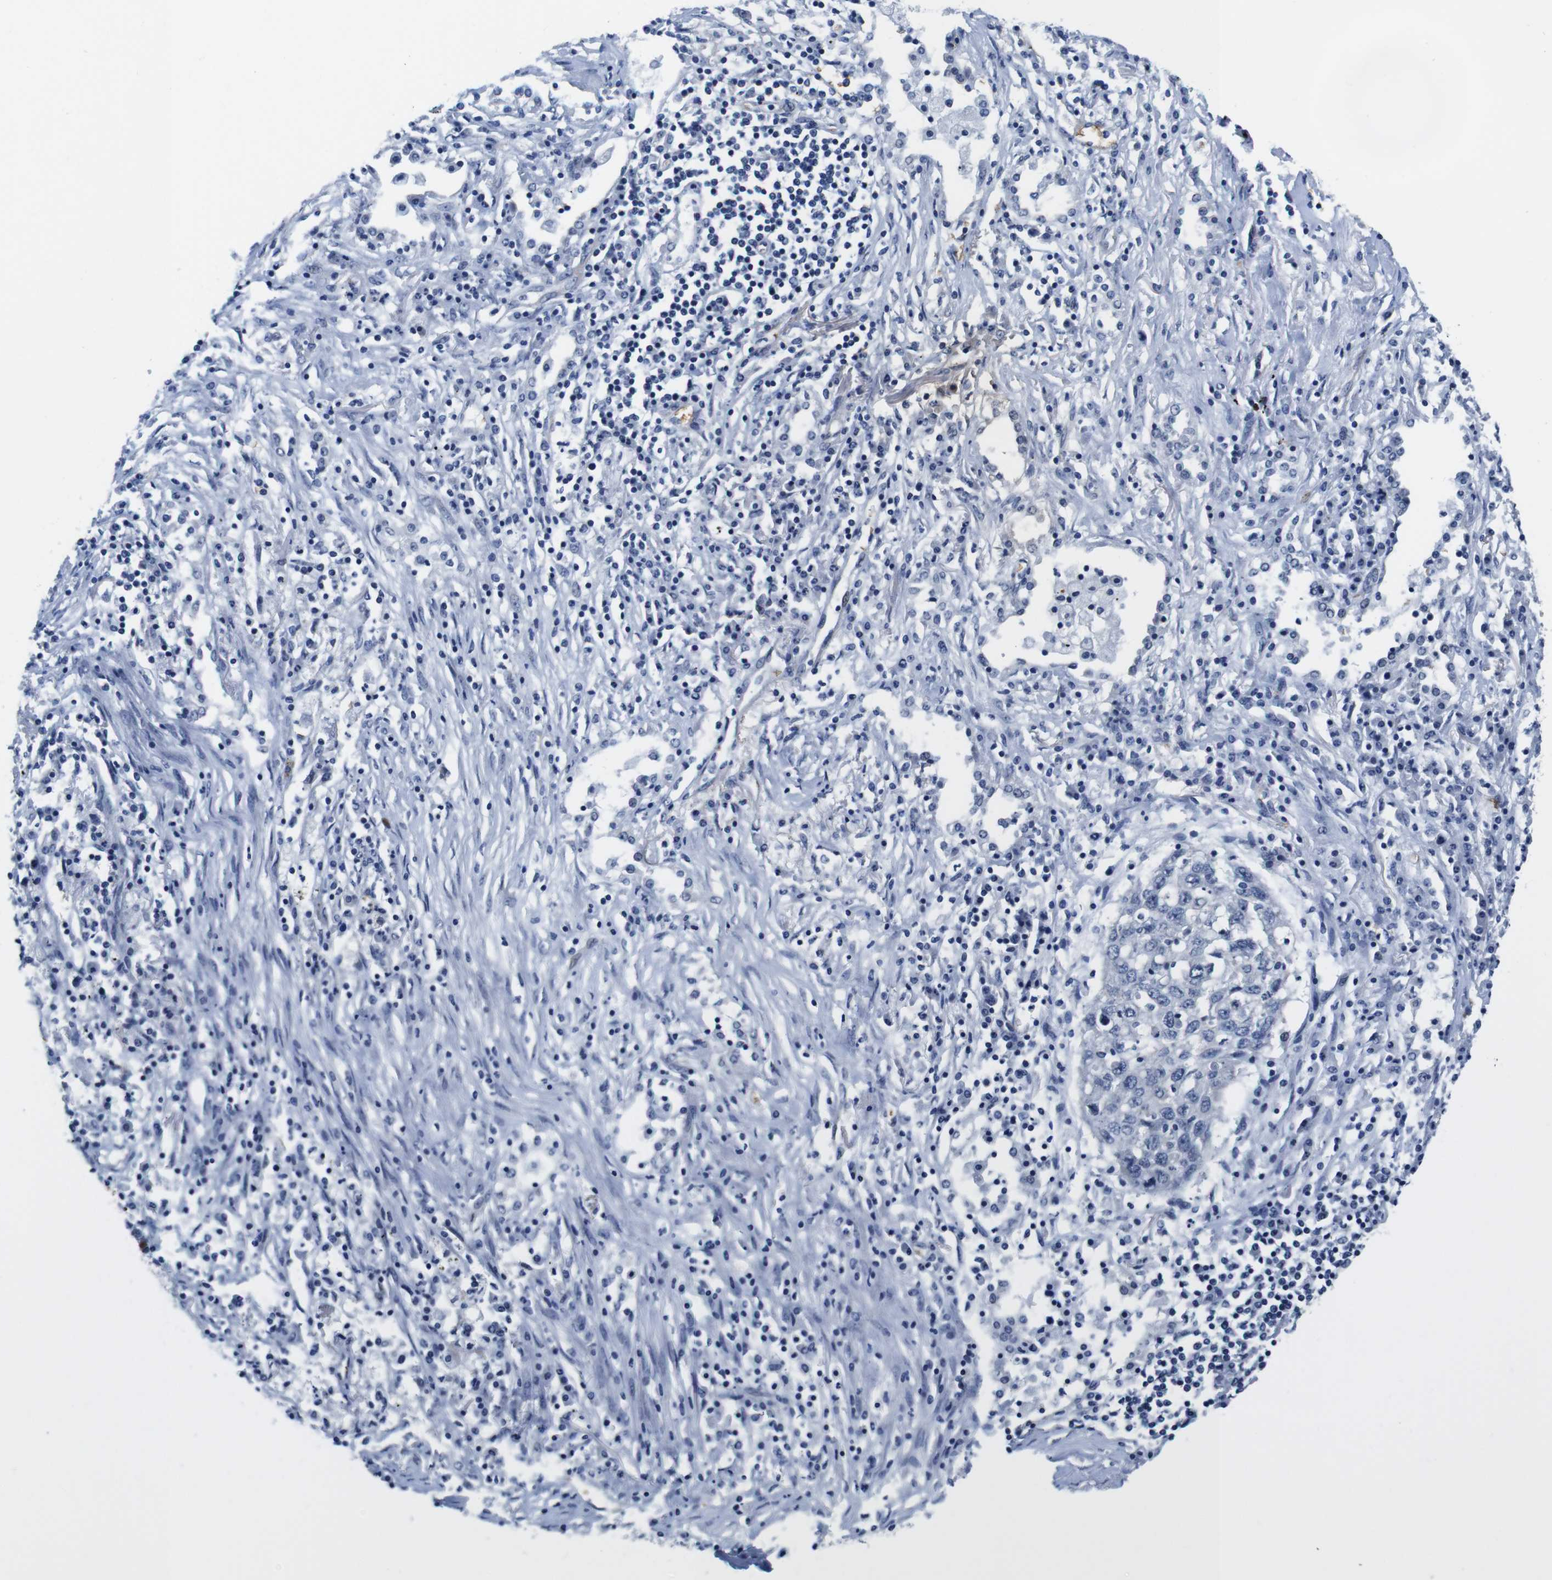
{"staining": {"intensity": "negative", "quantity": "none", "location": "none"}, "tissue": "lung cancer", "cell_type": "Tumor cells", "image_type": "cancer", "snomed": [{"axis": "morphology", "description": "Squamous cell carcinoma, NOS"}, {"axis": "topography", "description": "Lung"}], "caption": "Squamous cell carcinoma (lung) was stained to show a protein in brown. There is no significant positivity in tumor cells.", "gene": "SOCS3", "patient": {"sex": "female", "age": 63}}